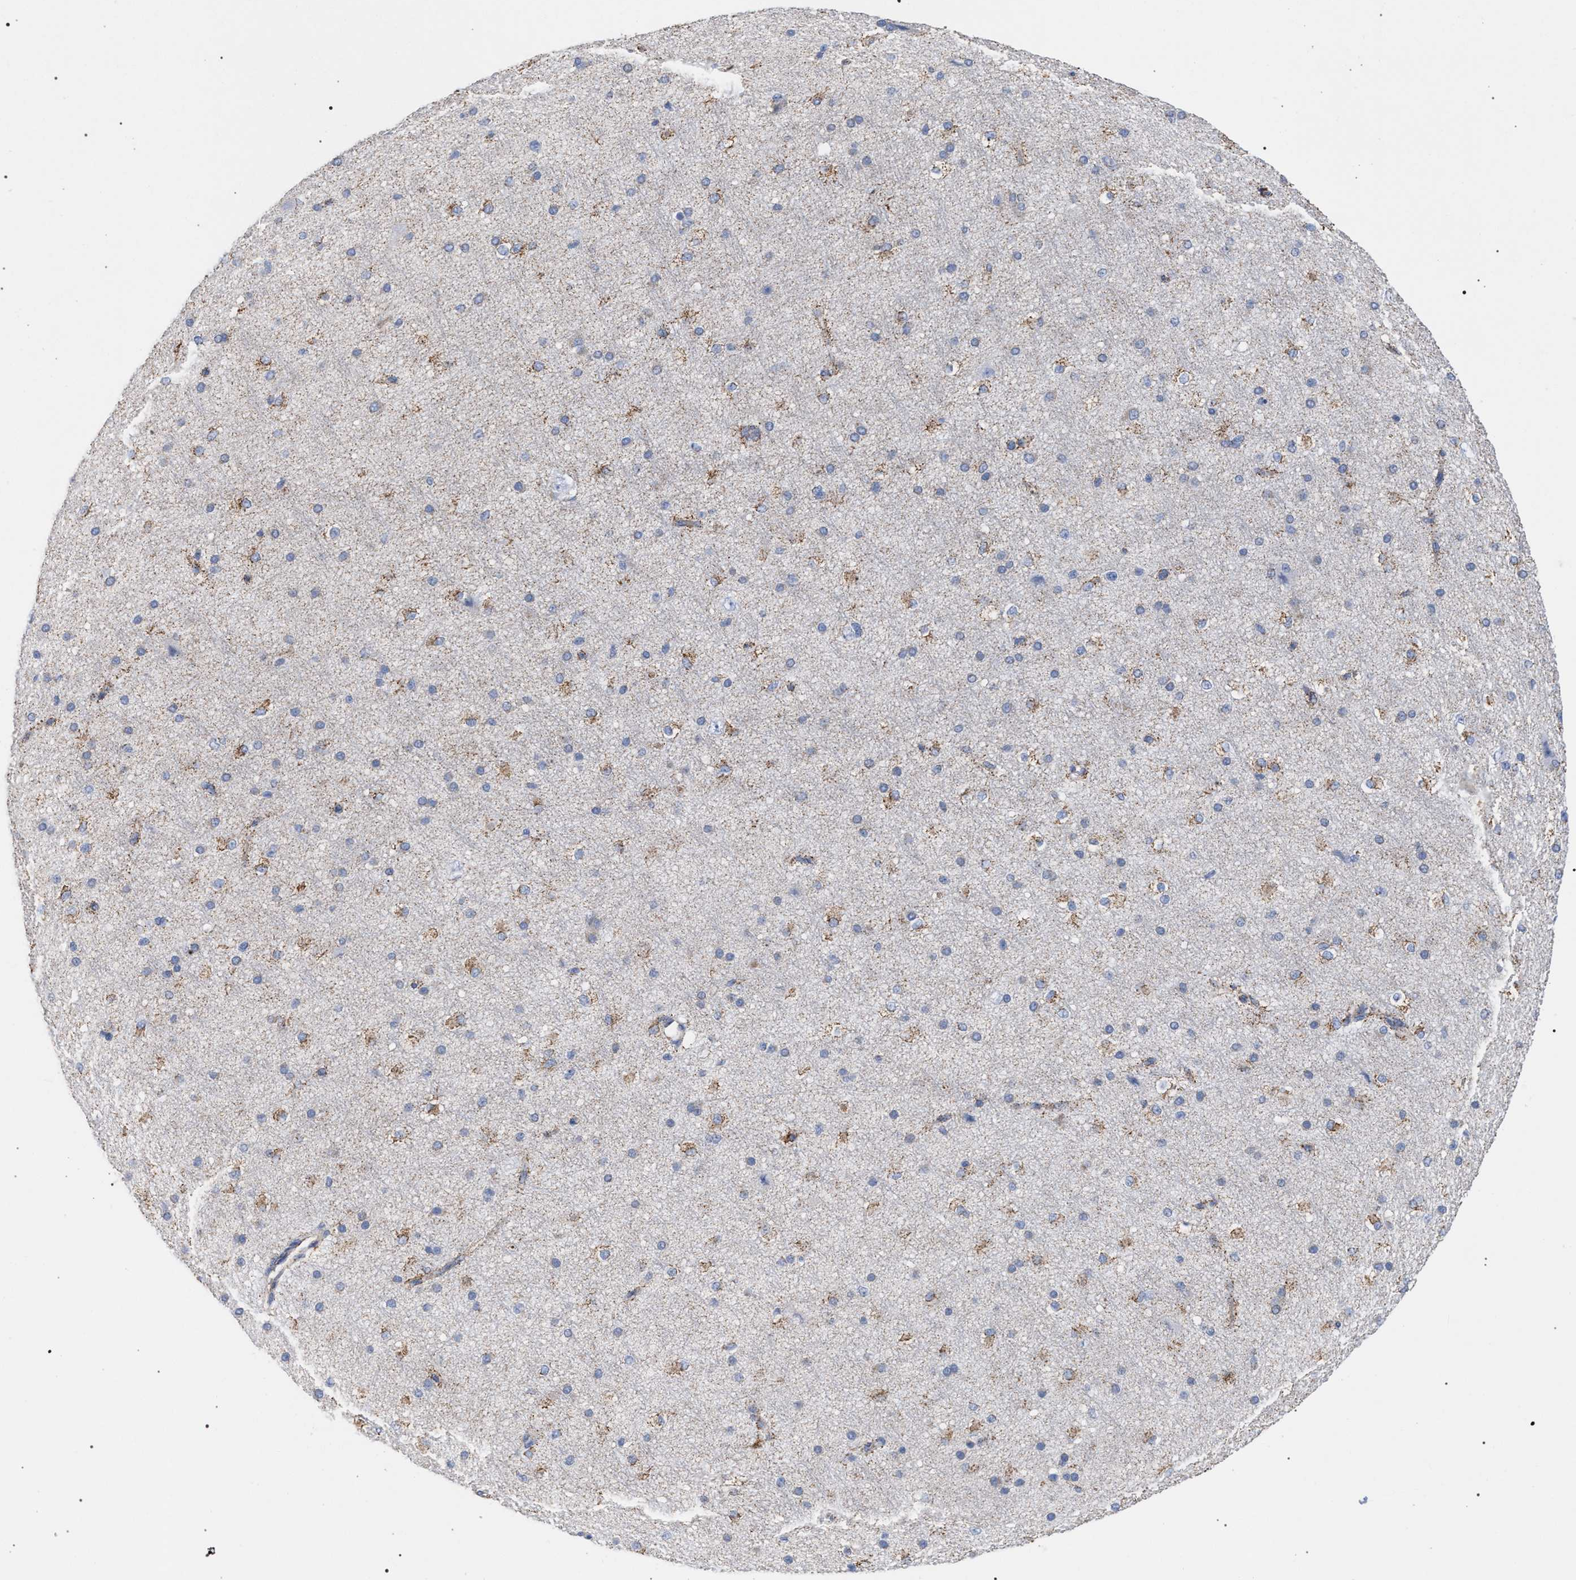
{"staining": {"intensity": "weak", "quantity": ">75%", "location": "cytoplasmic/membranous"}, "tissue": "cerebral cortex", "cell_type": "Endothelial cells", "image_type": "normal", "snomed": [{"axis": "morphology", "description": "Normal tissue, NOS"}, {"axis": "morphology", "description": "Developmental malformation"}, {"axis": "topography", "description": "Cerebral cortex"}], "caption": "IHC histopathology image of unremarkable cerebral cortex stained for a protein (brown), which reveals low levels of weak cytoplasmic/membranous positivity in about >75% of endothelial cells.", "gene": "ECI2", "patient": {"sex": "female", "age": 30}}